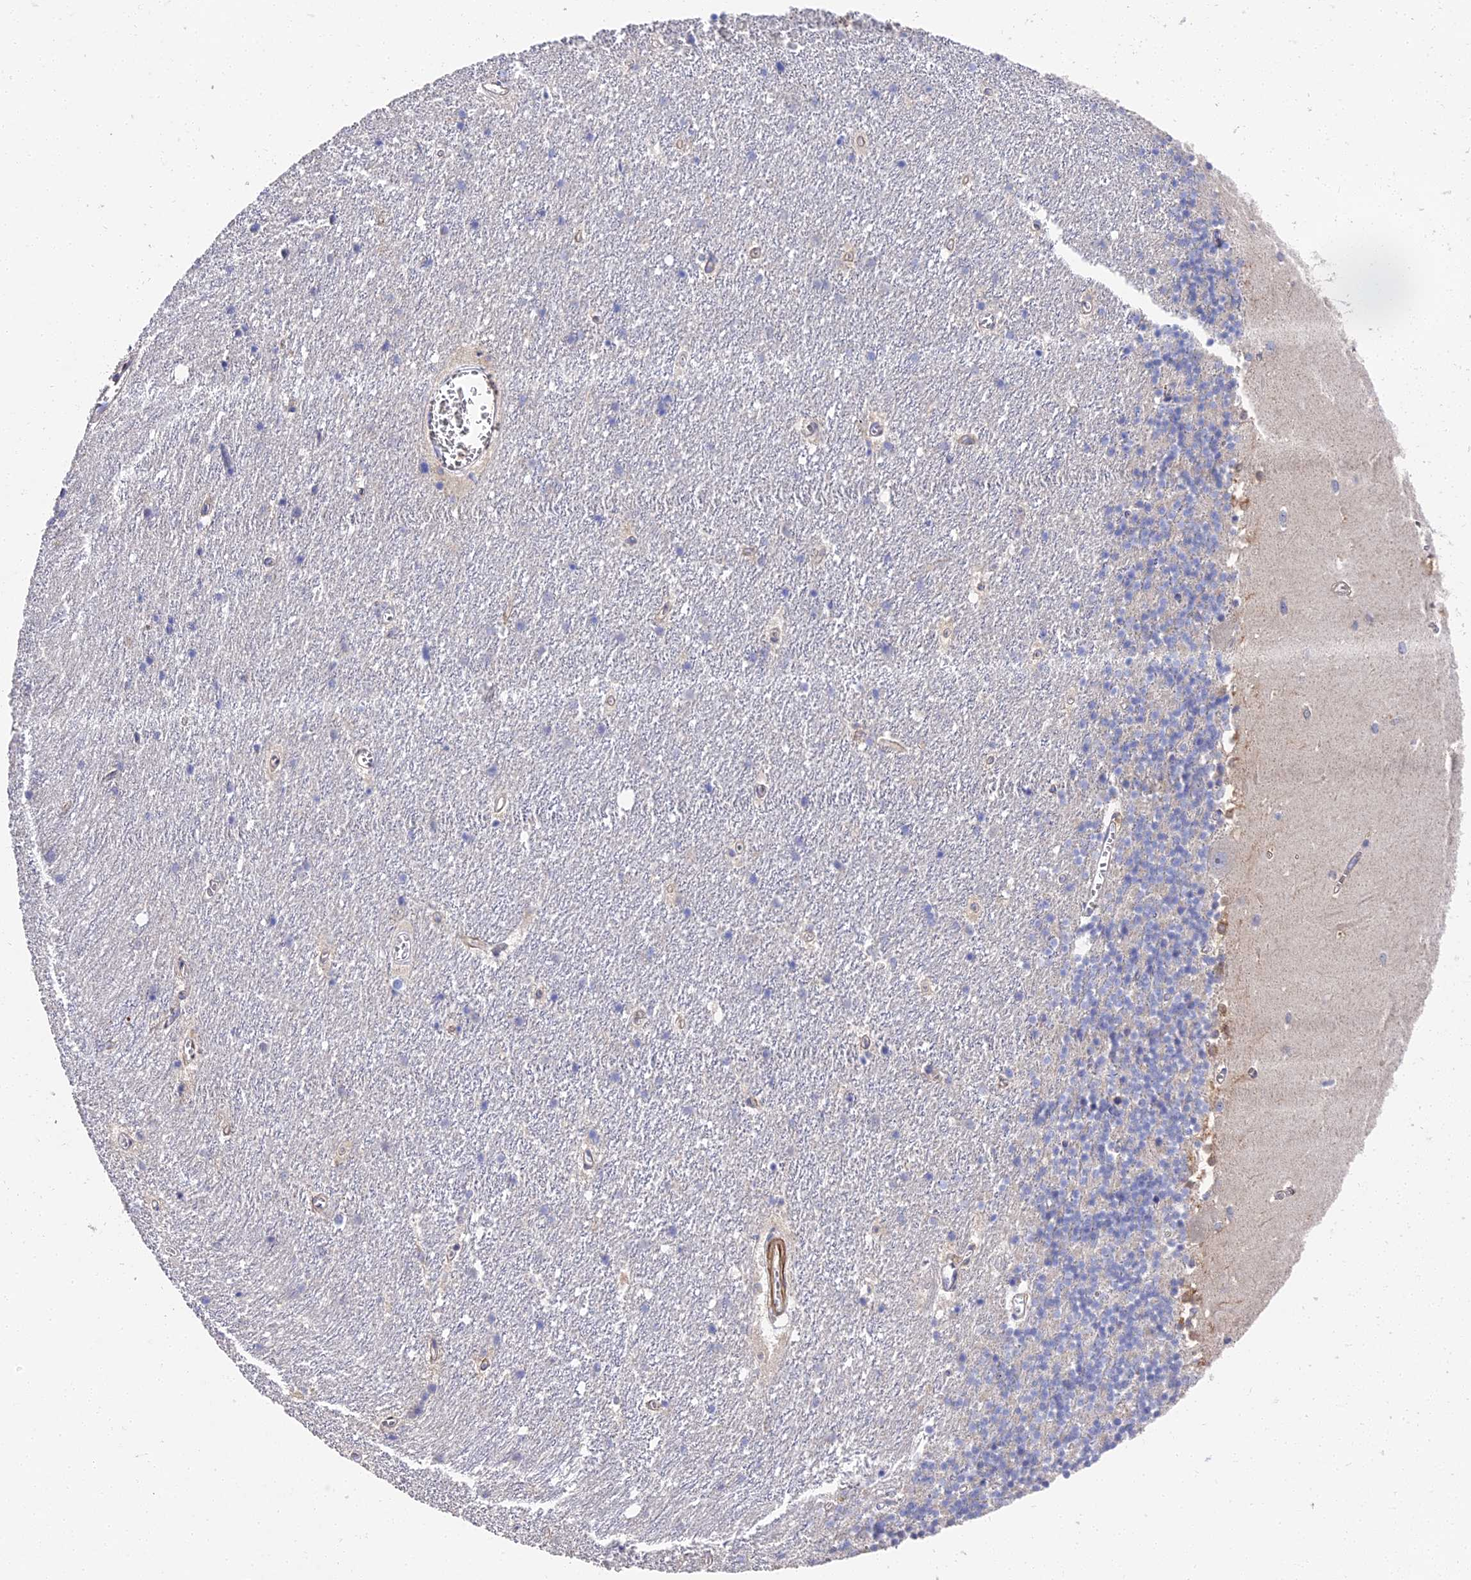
{"staining": {"intensity": "negative", "quantity": "none", "location": "none"}, "tissue": "cerebellum", "cell_type": "Cells in granular layer", "image_type": "normal", "snomed": [{"axis": "morphology", "description": "Normal tissue, NOS"}, {"axis": "topography", "description": "Cerebellum"}], "caption": "DAB immunohistochemical staining of normal cerebellum reveals no significant expression in cells in granular layer. The staining was performed using DAB (3,3'-diaminobenzidine) to visualize the protein expression in brown, while the nuclei were stained in blue with hematoxylin (Magnification: 20x).", "gene": "CCDC113", "patient": {"sex": "male", "age": 54}}